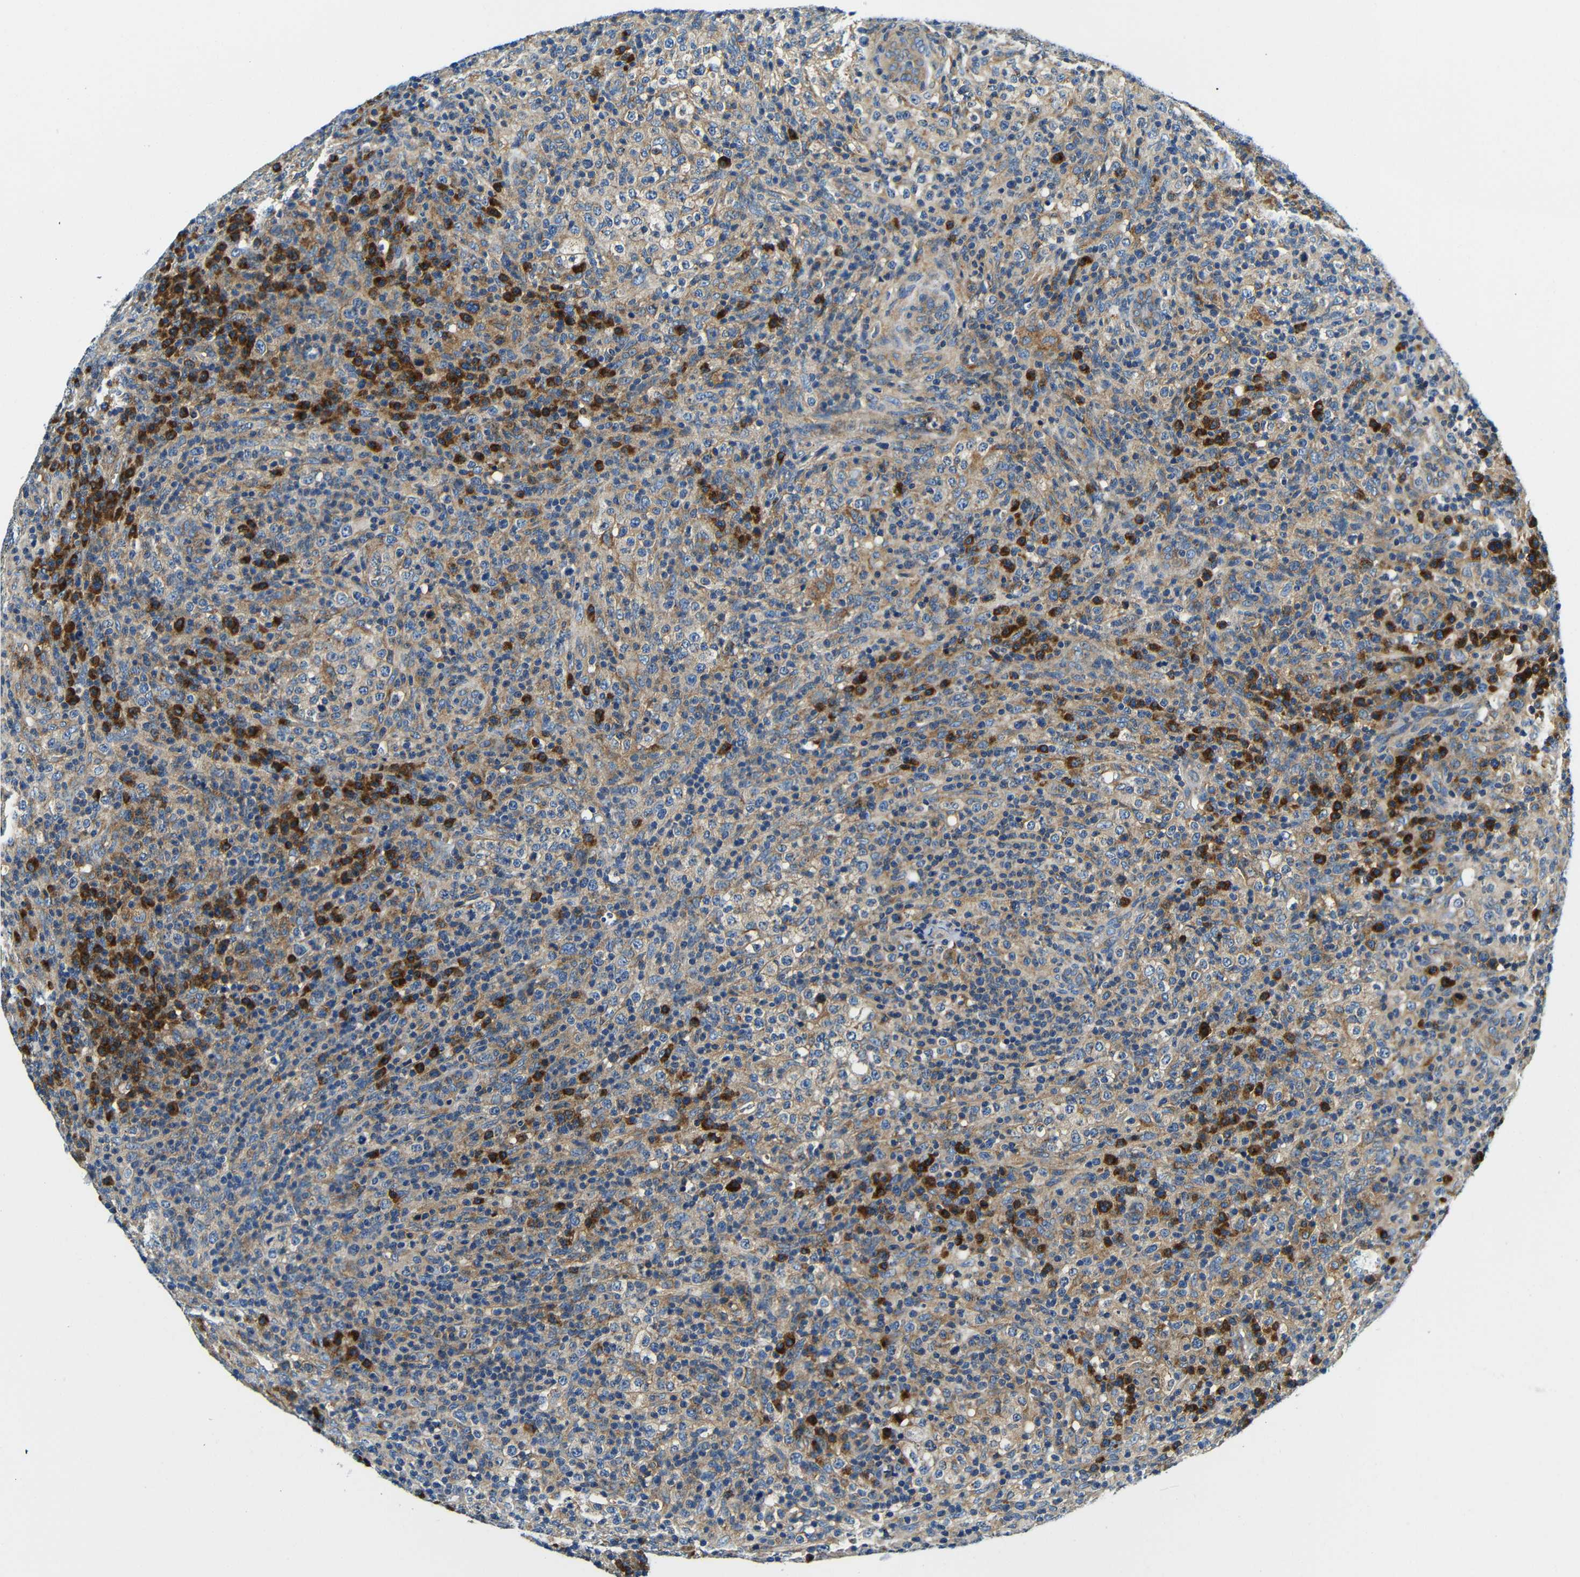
{"staining": {"intensity": "moderate", "quantity": "25%-75%", "location": "cytoplasmic/membranous"}, "tissue": "lymphoma", "cell_type": "Tumor cells", "image_type": "cancer", "snomed": [{"axis": "morphology", "description": "Malignant lymphoma, non-Hodgkin's type, High grade"}, {"axis": "topography", "description": "Lymph node"}], "caption": "A high-resolution histopathology image shows IHC staining of high-grade malignant lymphoma, non-Hodgkin's type, which displays moderate cytoplasmic/membranous staining in about 25%-75% of tumor cells.", "gene": "USO1", "patient": {"sex": "female", "age": 76}}